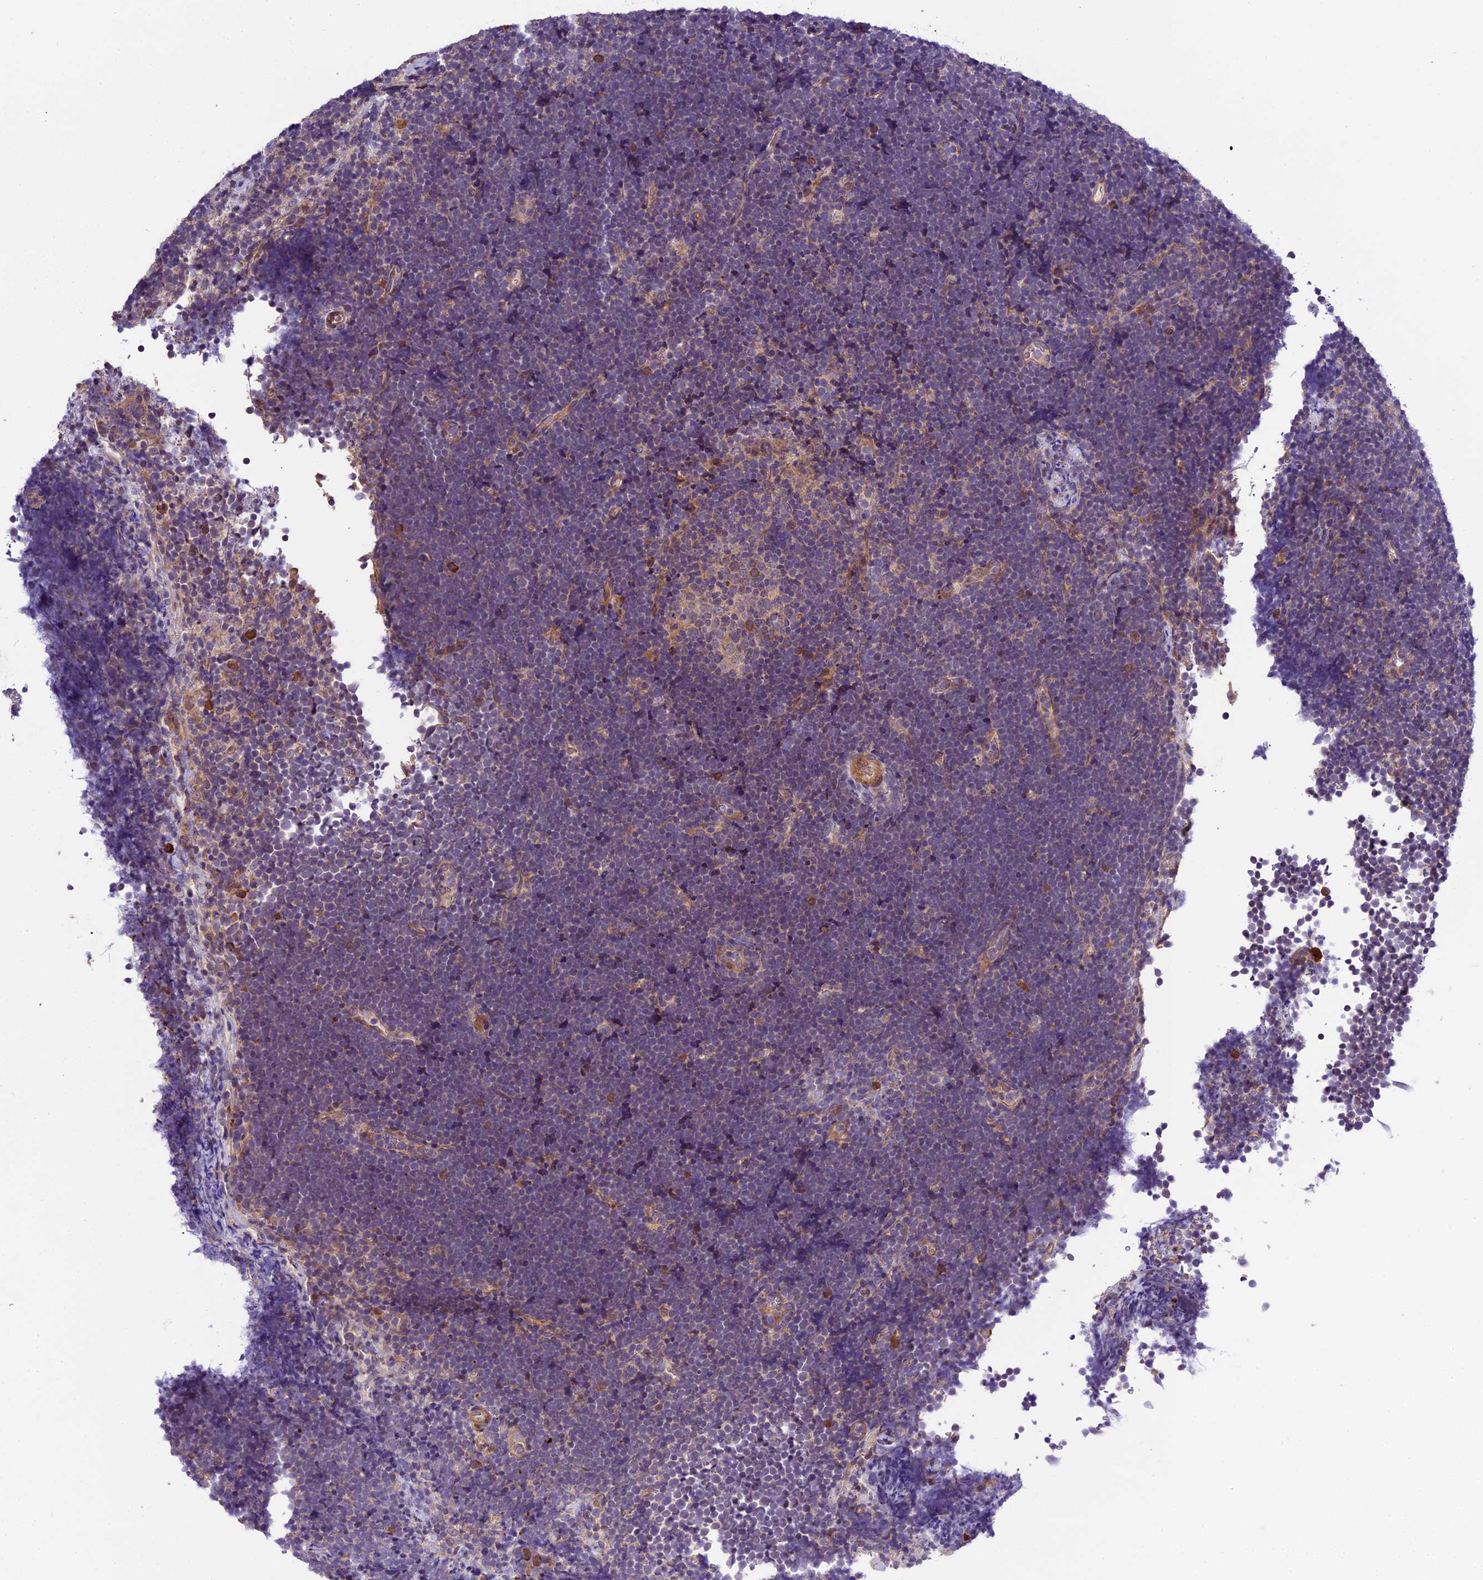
{"staining": {"intensity": "negative", "quantity": "none", "location": "none"}, "tissue": "lymphoma", "cell_type": "Tumor cells", "image_type": "cancer", "snomed": [{"axis": "morphology", "description": "Malignant lymphoma, non-Hodgkin's type, High grade"}, {"axis": "topography", "description": "Lymph node"}], "caption": "Immunohistochemistry (IHC) image of human lymphoma stained for a protein (brown), which exhibits no staining in tumor cells.", "gene": "ABCC10", "patient": {"sex": "male", "age": 13}}